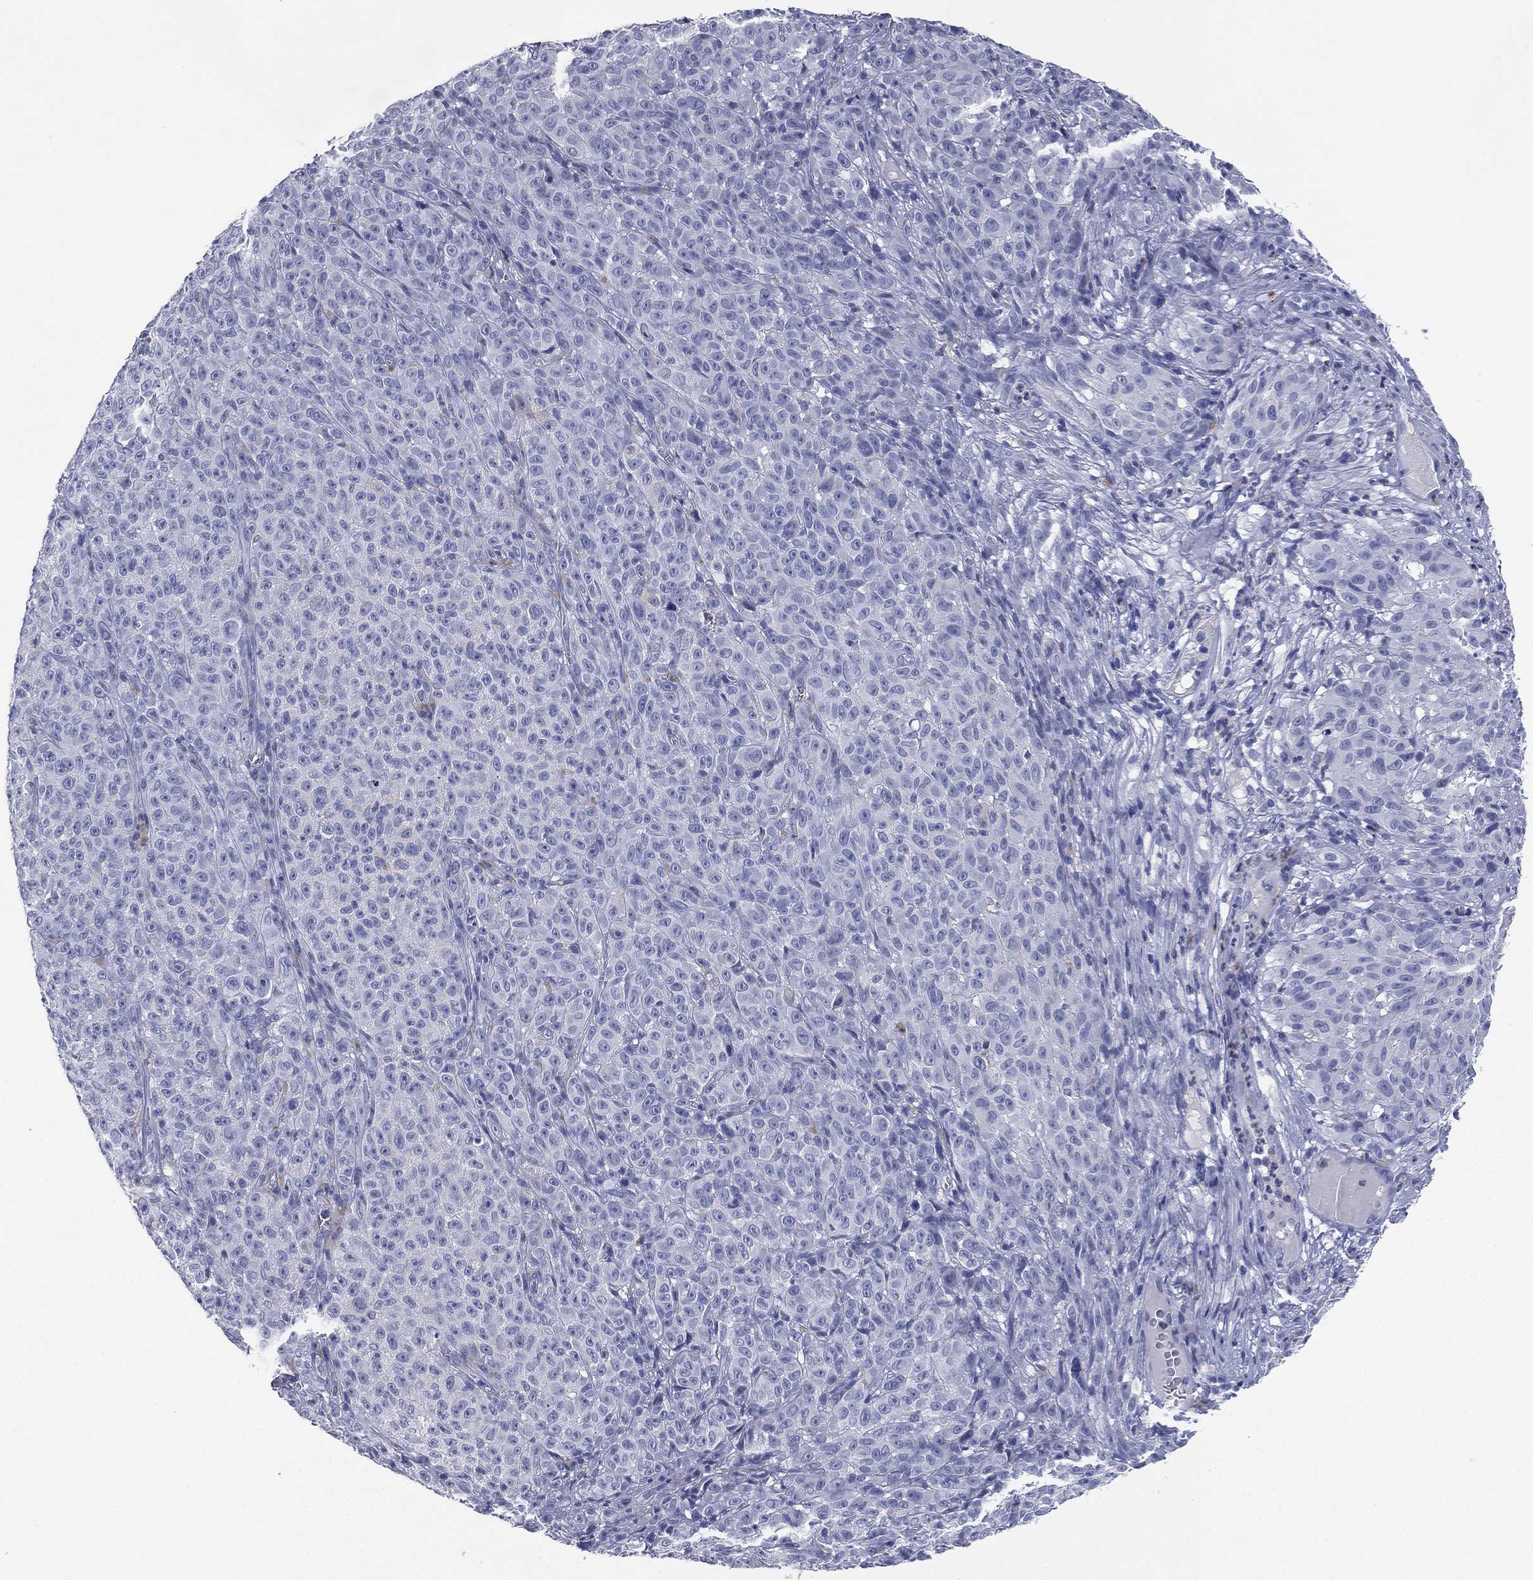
{"staining": {"intensity": "negative", "quantity": "none", "location": "none"}, "tissue": "melanoma", "cell_type": "Tumor cells", "image_type": "cancer", "snomed": [{"axis": "morphology", "description": "Malignant melanoma, NOS"}, {"axis": "topography", "description": "Skin"}], "caption": "DAB (3,3'-diaminobenzidine) immunohistochemical staining of human melanoma displays no significant positivity in tumor cells.", "gene": "KRT7", "patient": {"sex": "female", "age": 82}}